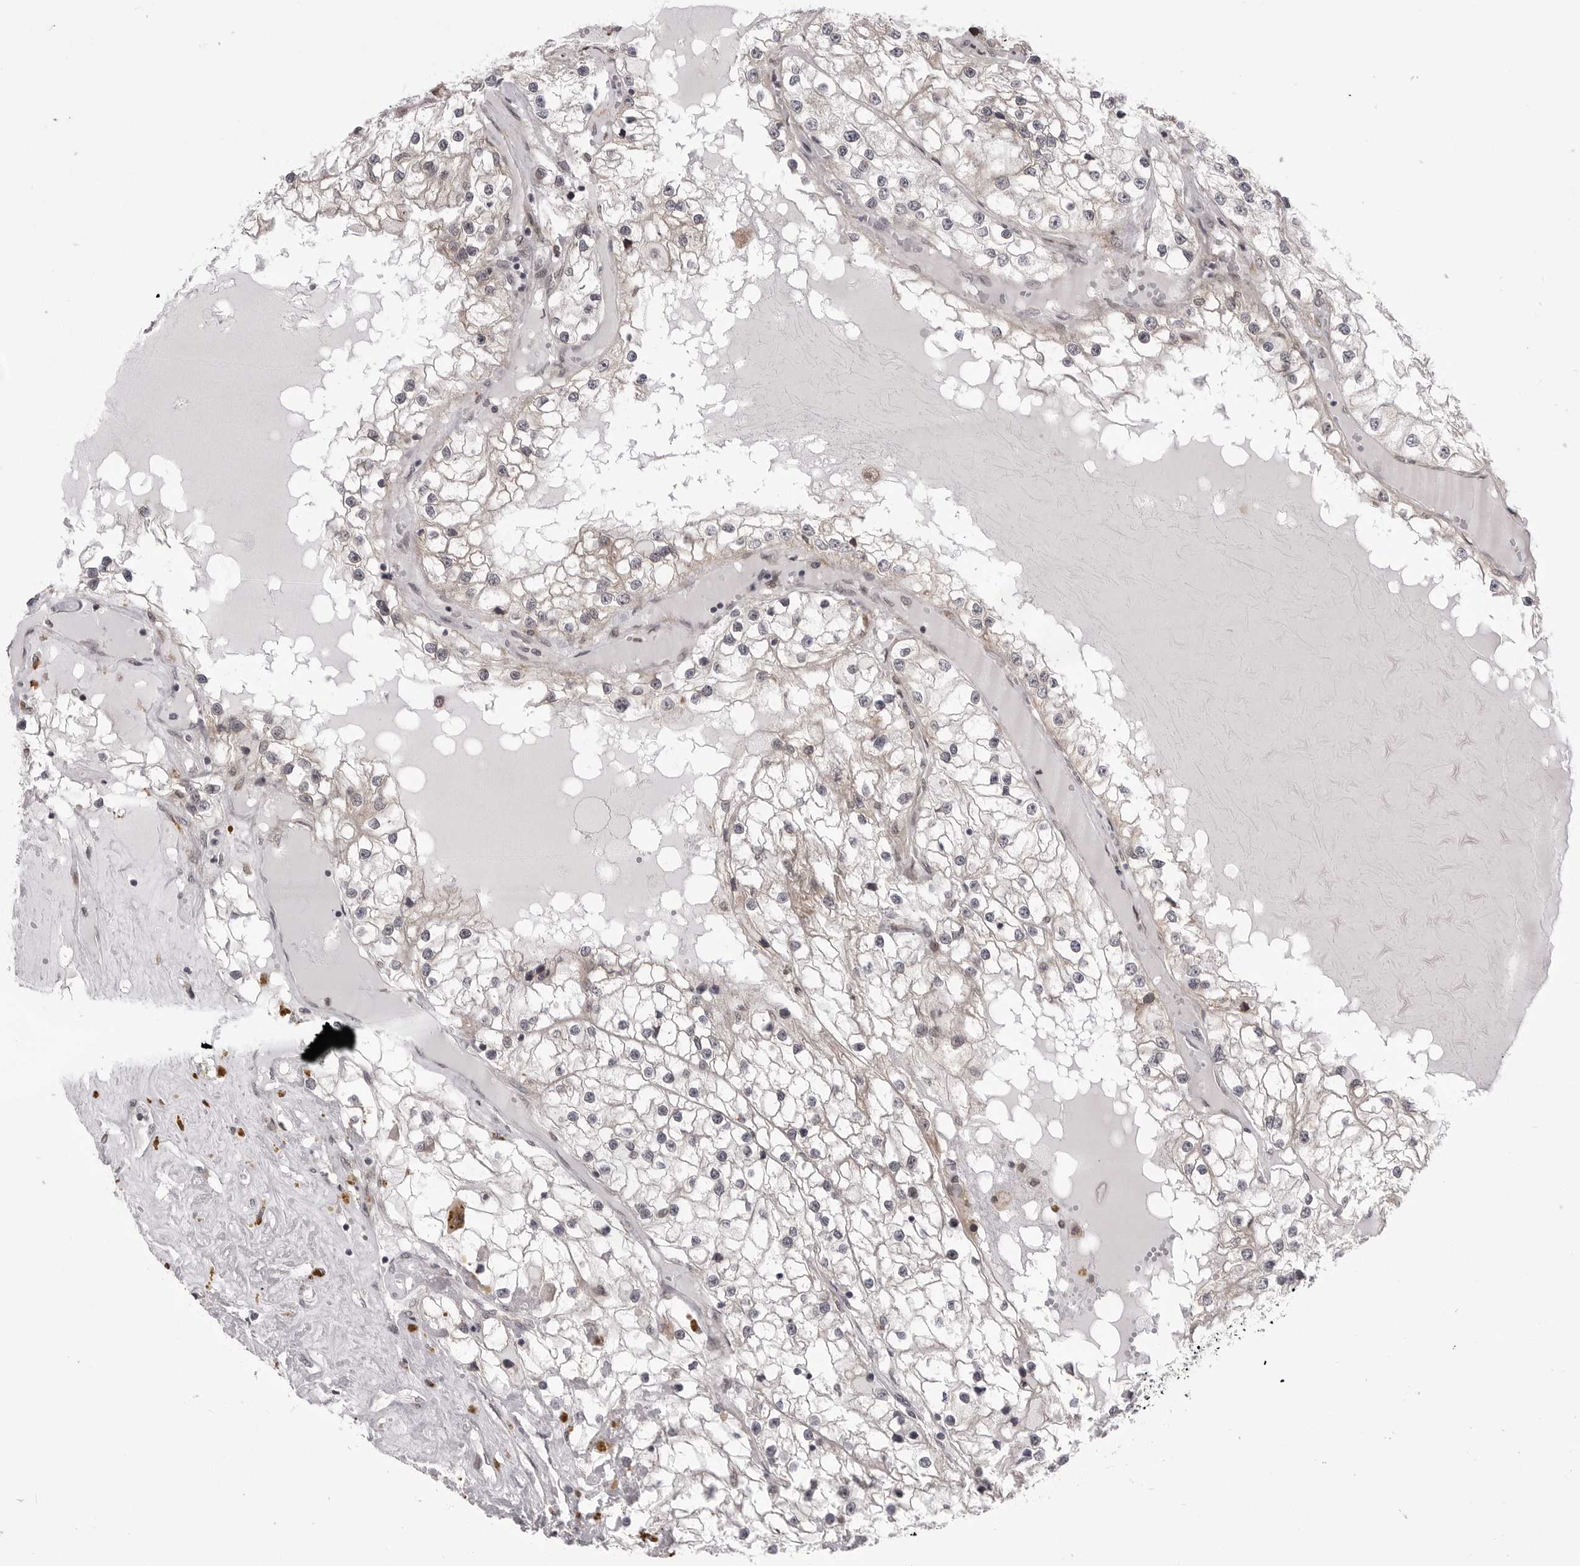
{"staining": {"intensity": "negative", "quantity": "none", "location": "none"}, "tissue": "renal cancer", "cell_type": "Tumor cells", "image_type": "cancer", "snomed": [{"axis": "morphology", "description": "Adenocarcinoma, NOS"}, {"axis": "topography", "description": "Kidney"}], "caption": "IHC micrograph of neoplastic tissue: renal cancer stained with DAB (3,3'-diaminobenzidine) exhibits no significant protein expression in tumor cells.", "gene": "PTK2B", "patient": {"sex": "male", "age": 68}}